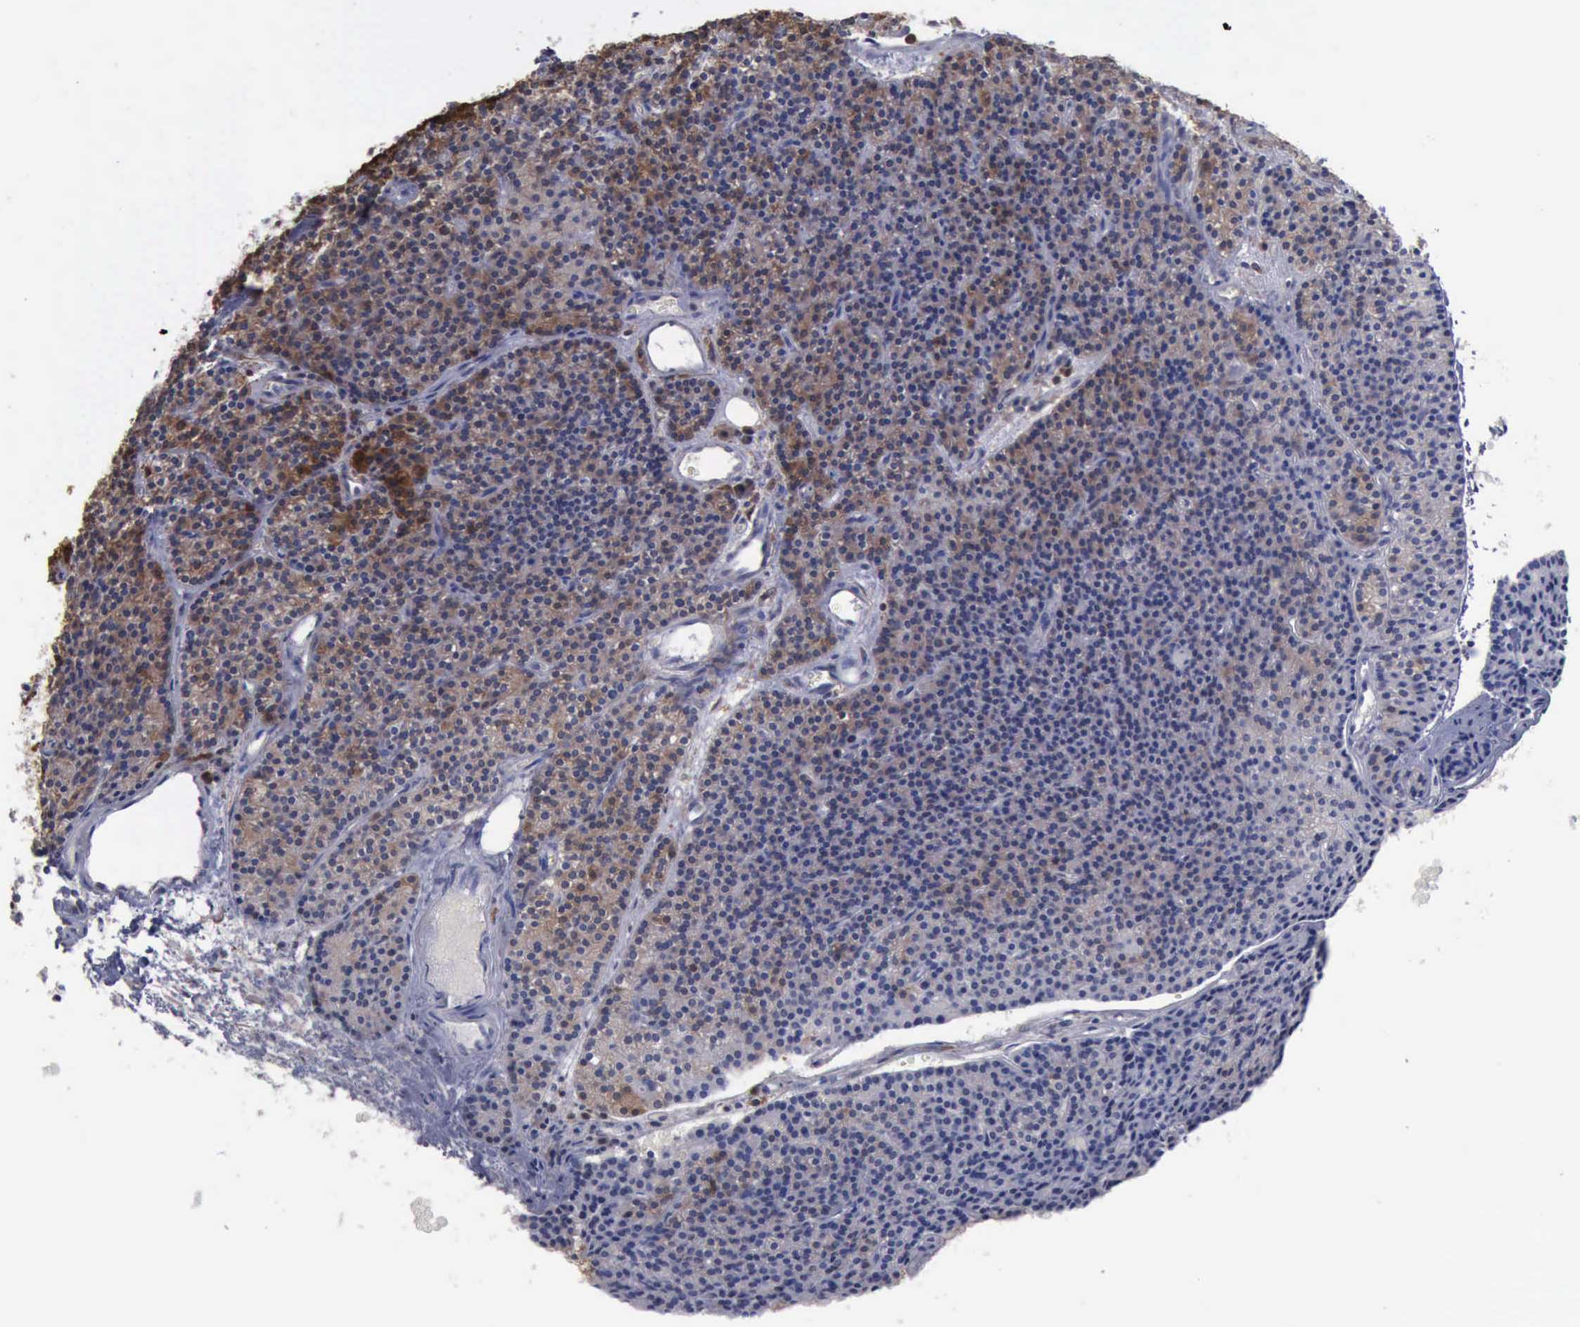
{"staining": {"intensity": "weak", "quantity": "<25%", "location": "cytoplasmic/membranous"}, "tissue": "parathyroid gland", "cell_type": "Glandular cells", "image_type": "normal", "snomed": [{"axis": "morphology", "description": "Normal tissue, NOS"}, {"axis": "topography", "description": "Parathyroid gland"}], "caption": "Immunohistochemical staining of unremarkable human parathyroid gland shows no significant staining in glandular cells. (Stains: DAB (3,3'-diaminobenzidine) IHC with hematoxylin counter stain, Microscopy: brightfield microscopy at high magnification).", "gene": "STAT1", "patient": {"sex": "male", "age": 57}}